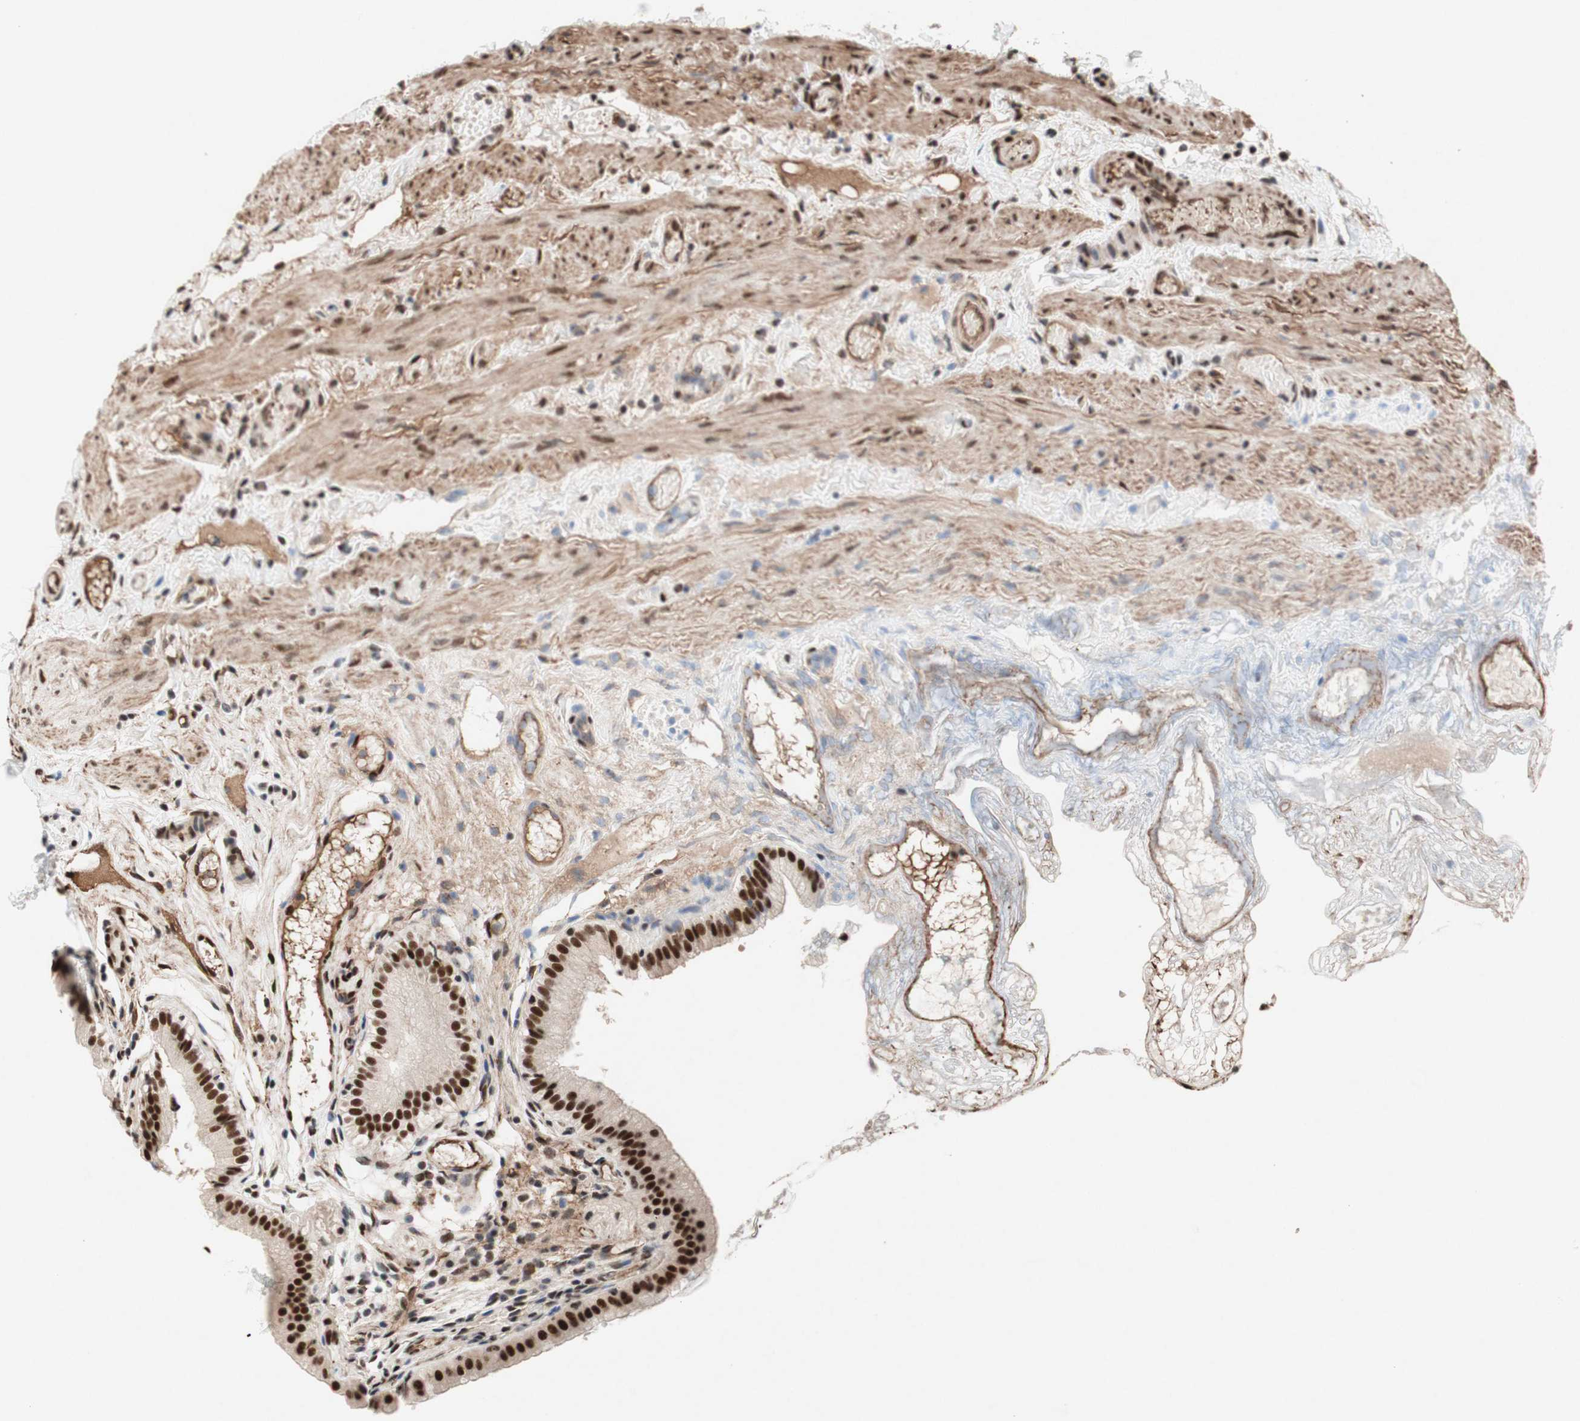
{"staining": {"intensity": "strong", "quantity": ">75%", "location": "nuclear"}, "tissue": "gallbladder", "cell_type": "Glandular cells", "image_type": "normal", "snomed": [{"axis": "morphology", "description": "Normal tissue, NOS"}, {"axis": "topography", "description": "Gallbladder"}], "caption": "Gallbladder stained with immunohistochemistry (IHC) displays strong nuclear expression in approximately >75% of glandular cells. Ihc stains the protein of interest in brown and the nuclei are stained blue.", "gene": "TLE1", "patient": {"sex": "female", "age": 26}}